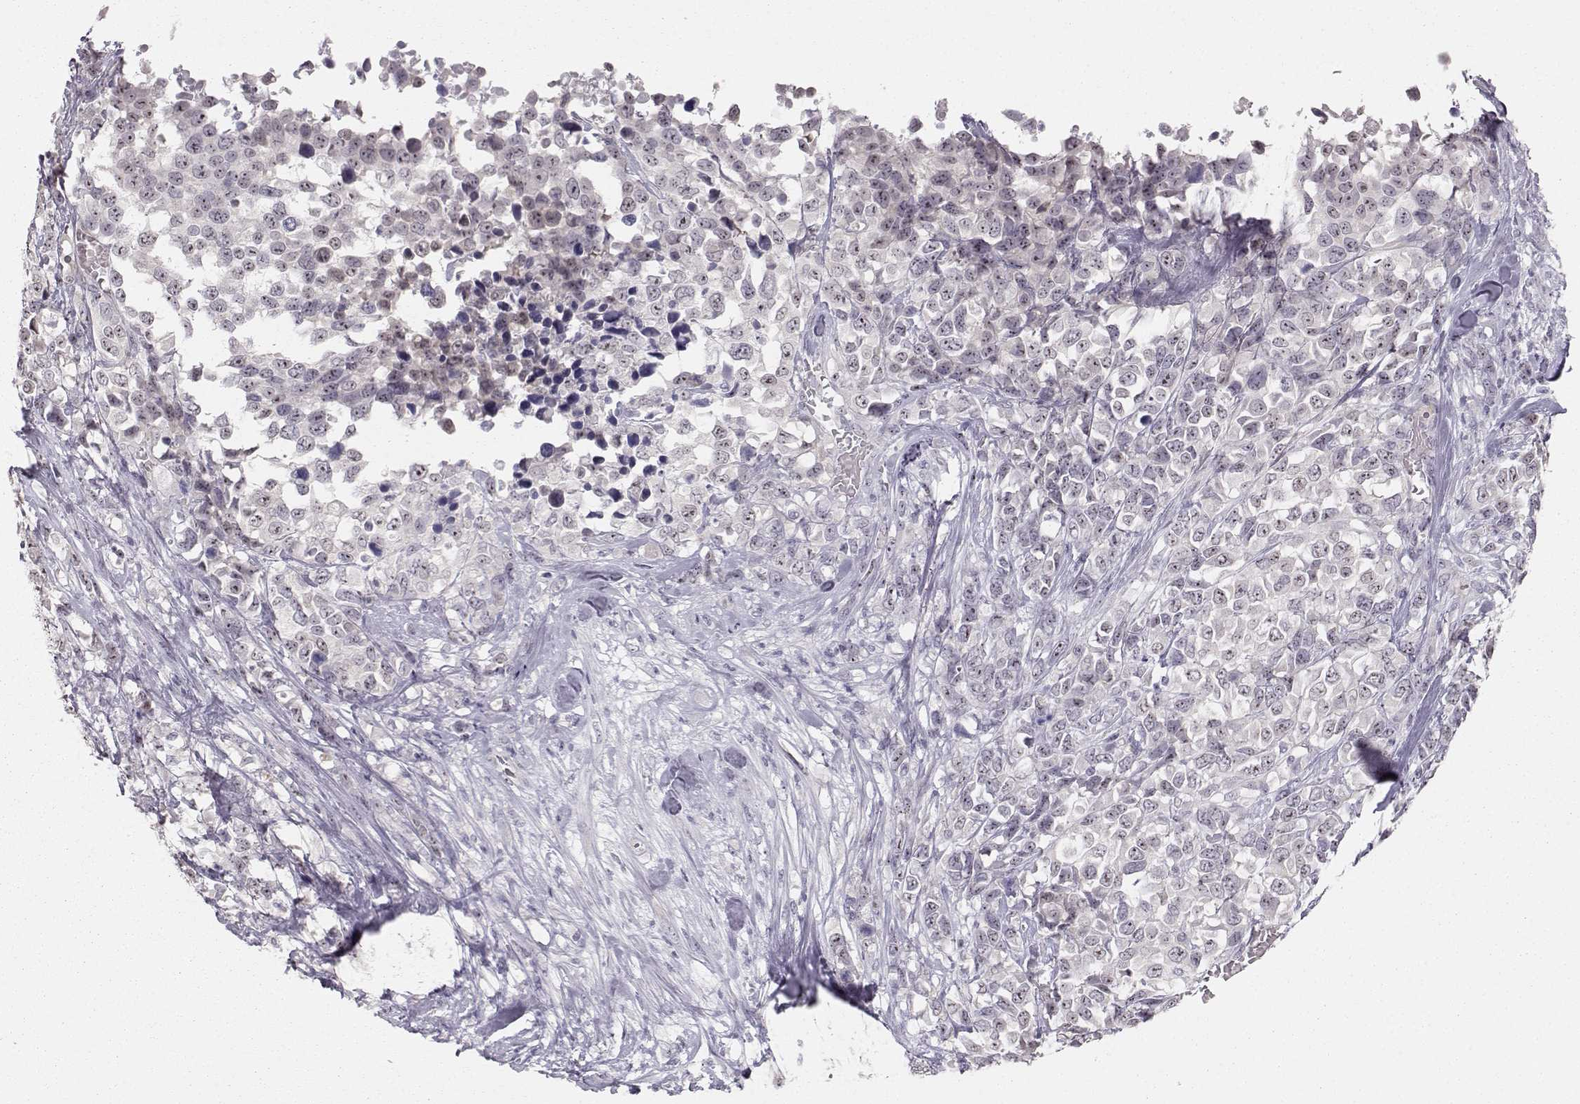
{"staining": {"intensity": "negative", "quantity": "none", "location": "none"}, "tissue": "melanoma", "cell_type": "Tumor cells", "image_type": "cancer", "snomed": [{"axis": "morphology", "description": "Malignant melanoma, Metastatic site"}, {"axis": "topography", "description": "Skin"}], "caption": "Immunohistochemical staining of malignant melanoma (metastatic site) demonstrates no significant expression in tumor cells.", "gene": "FAM205A", "patient": {"sex": "male", "age": 84}}